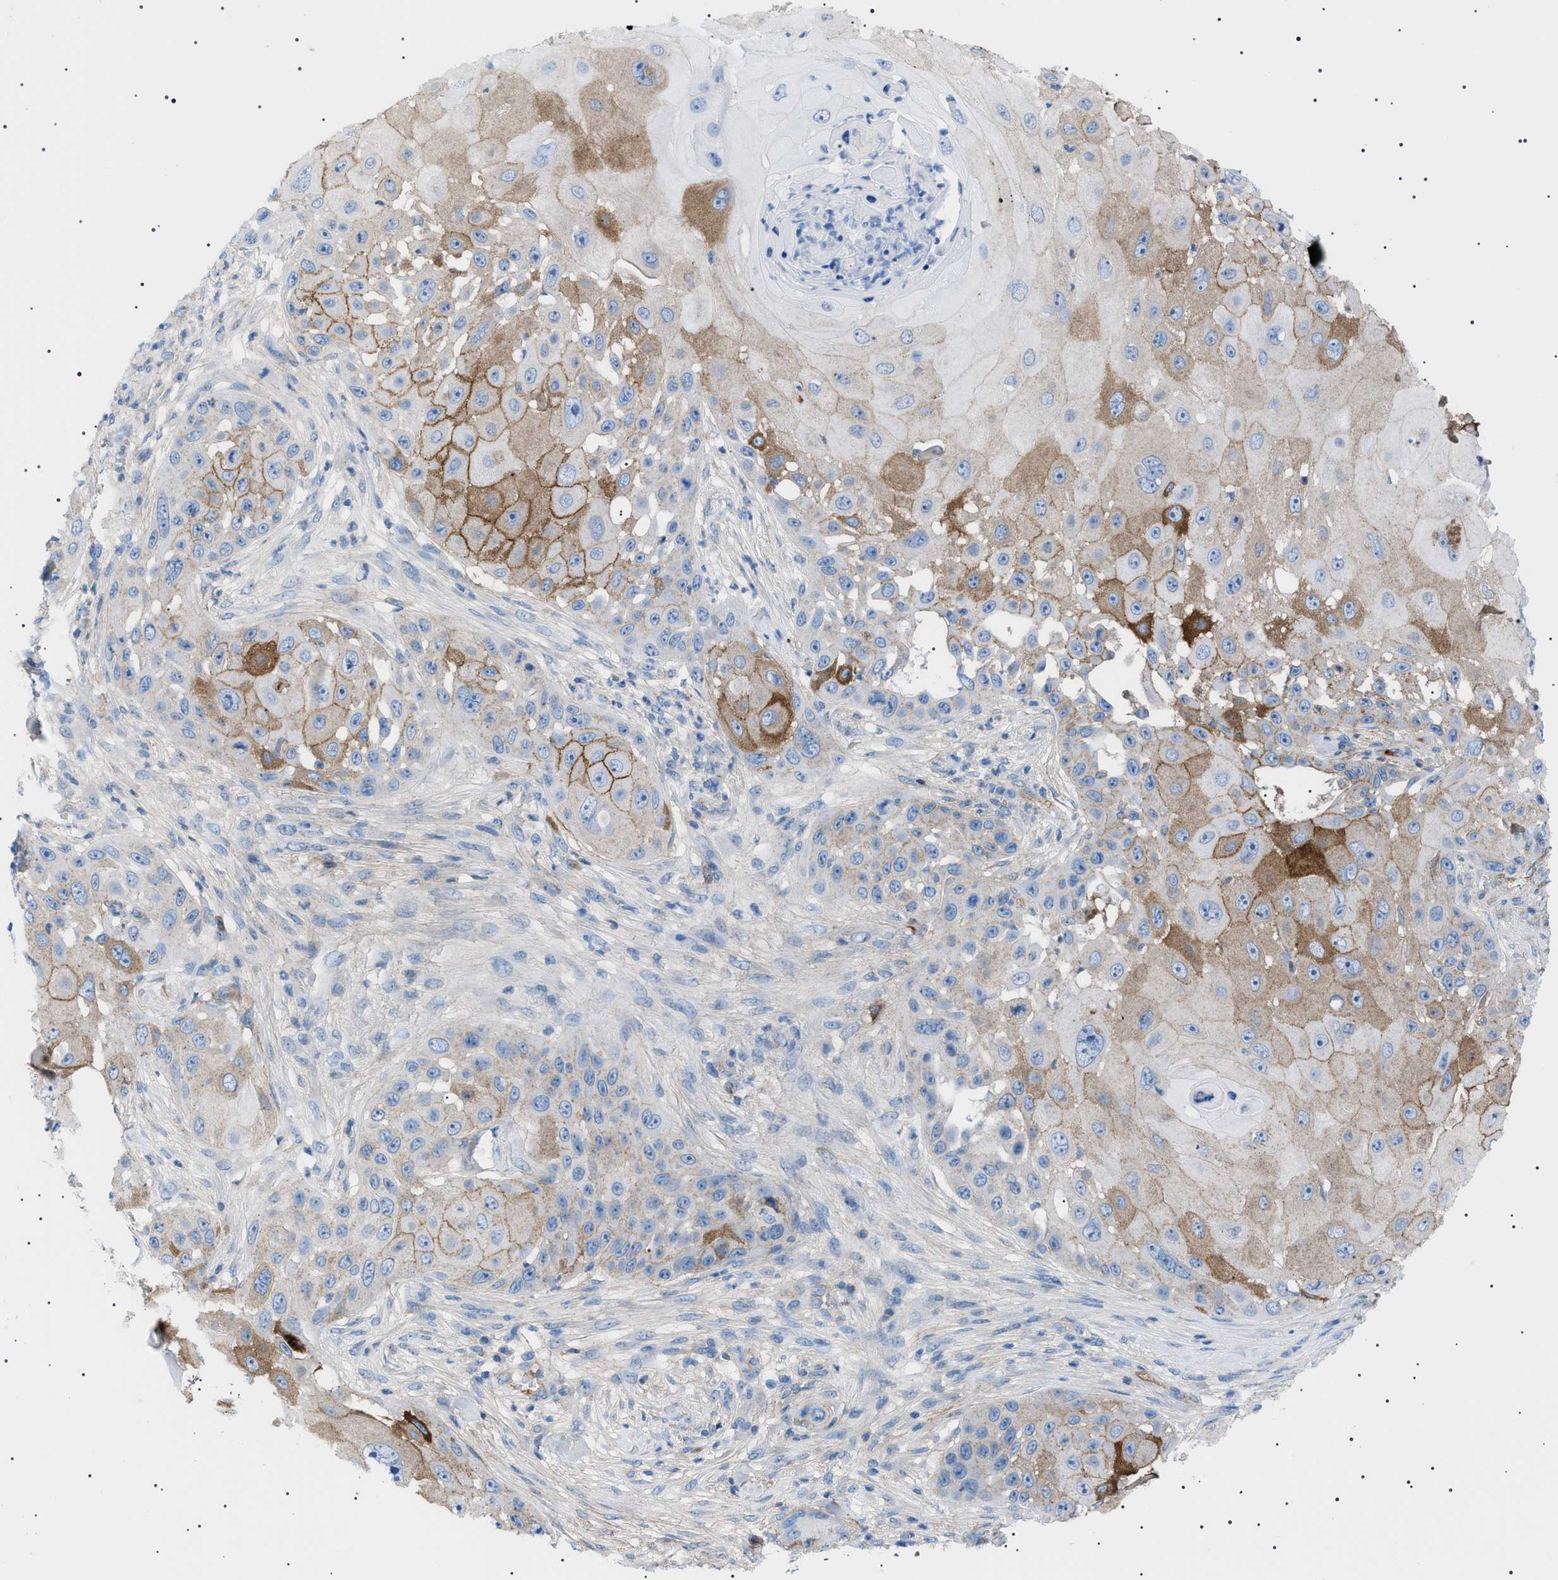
{"staining": {"intensity": "weak", "quantity": "25%-75%", "location": "cytoplasmic/membranous"}, "tissue": "skin cancer", "cell_type": "Tumor cells", "image_type": "cancer", "snomed": [{"axis": "morphology", "description": "Squamous cell carcinoma, NOS"}, {"axis": "topography", "description": "Skin"}], "caption": "Immunohistochemical staining of skin cancer (squamous cell carcinoma) shows low levels of weak cytoplasmic/membranous expression in approximately 25%-75% of tumor cells. (DAB IHC with brightfield microscopy, high magnification).", "gene": "LPA", "patient": {"sex": "female", "age": 44}}